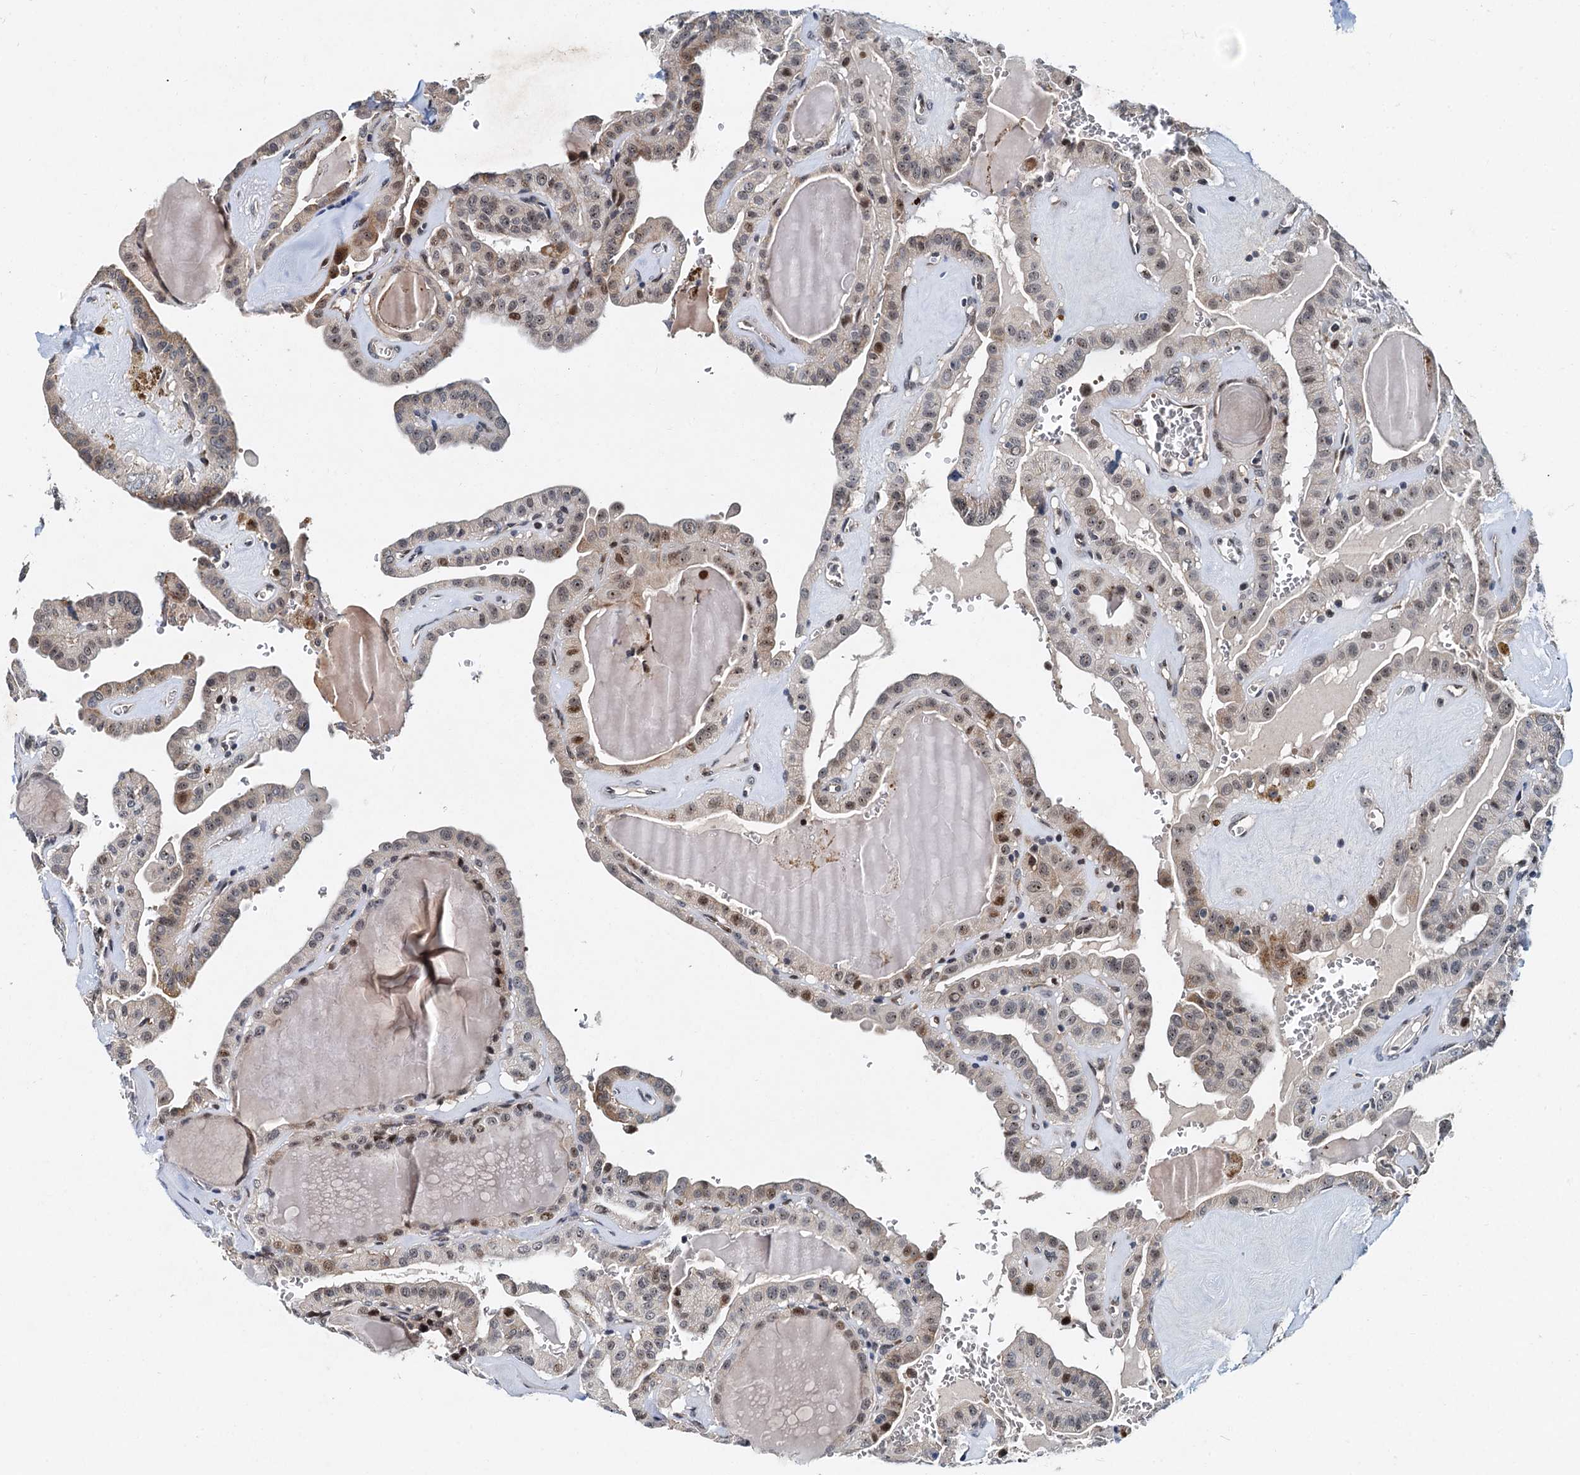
{"staining": {"intensity": "weak", "quantity": "<25%", "location": "cytoplasmic/membranous"}, "tissue": "thyroid cancer", "cell_type": "Tumor cells", "image_type": "cancer", "snomed": [{"axis": "morphology", "description": "Papillary adenocarcinoma, NOS"}, {"axis": "topography", "description": "Thyroid gland"}], "caption": "A photomicrograph of human thyroid cancer is negative for staining in tumor cells.", "gene": "DNAJC21", "patient": {"sex": "male", "age": 52}}